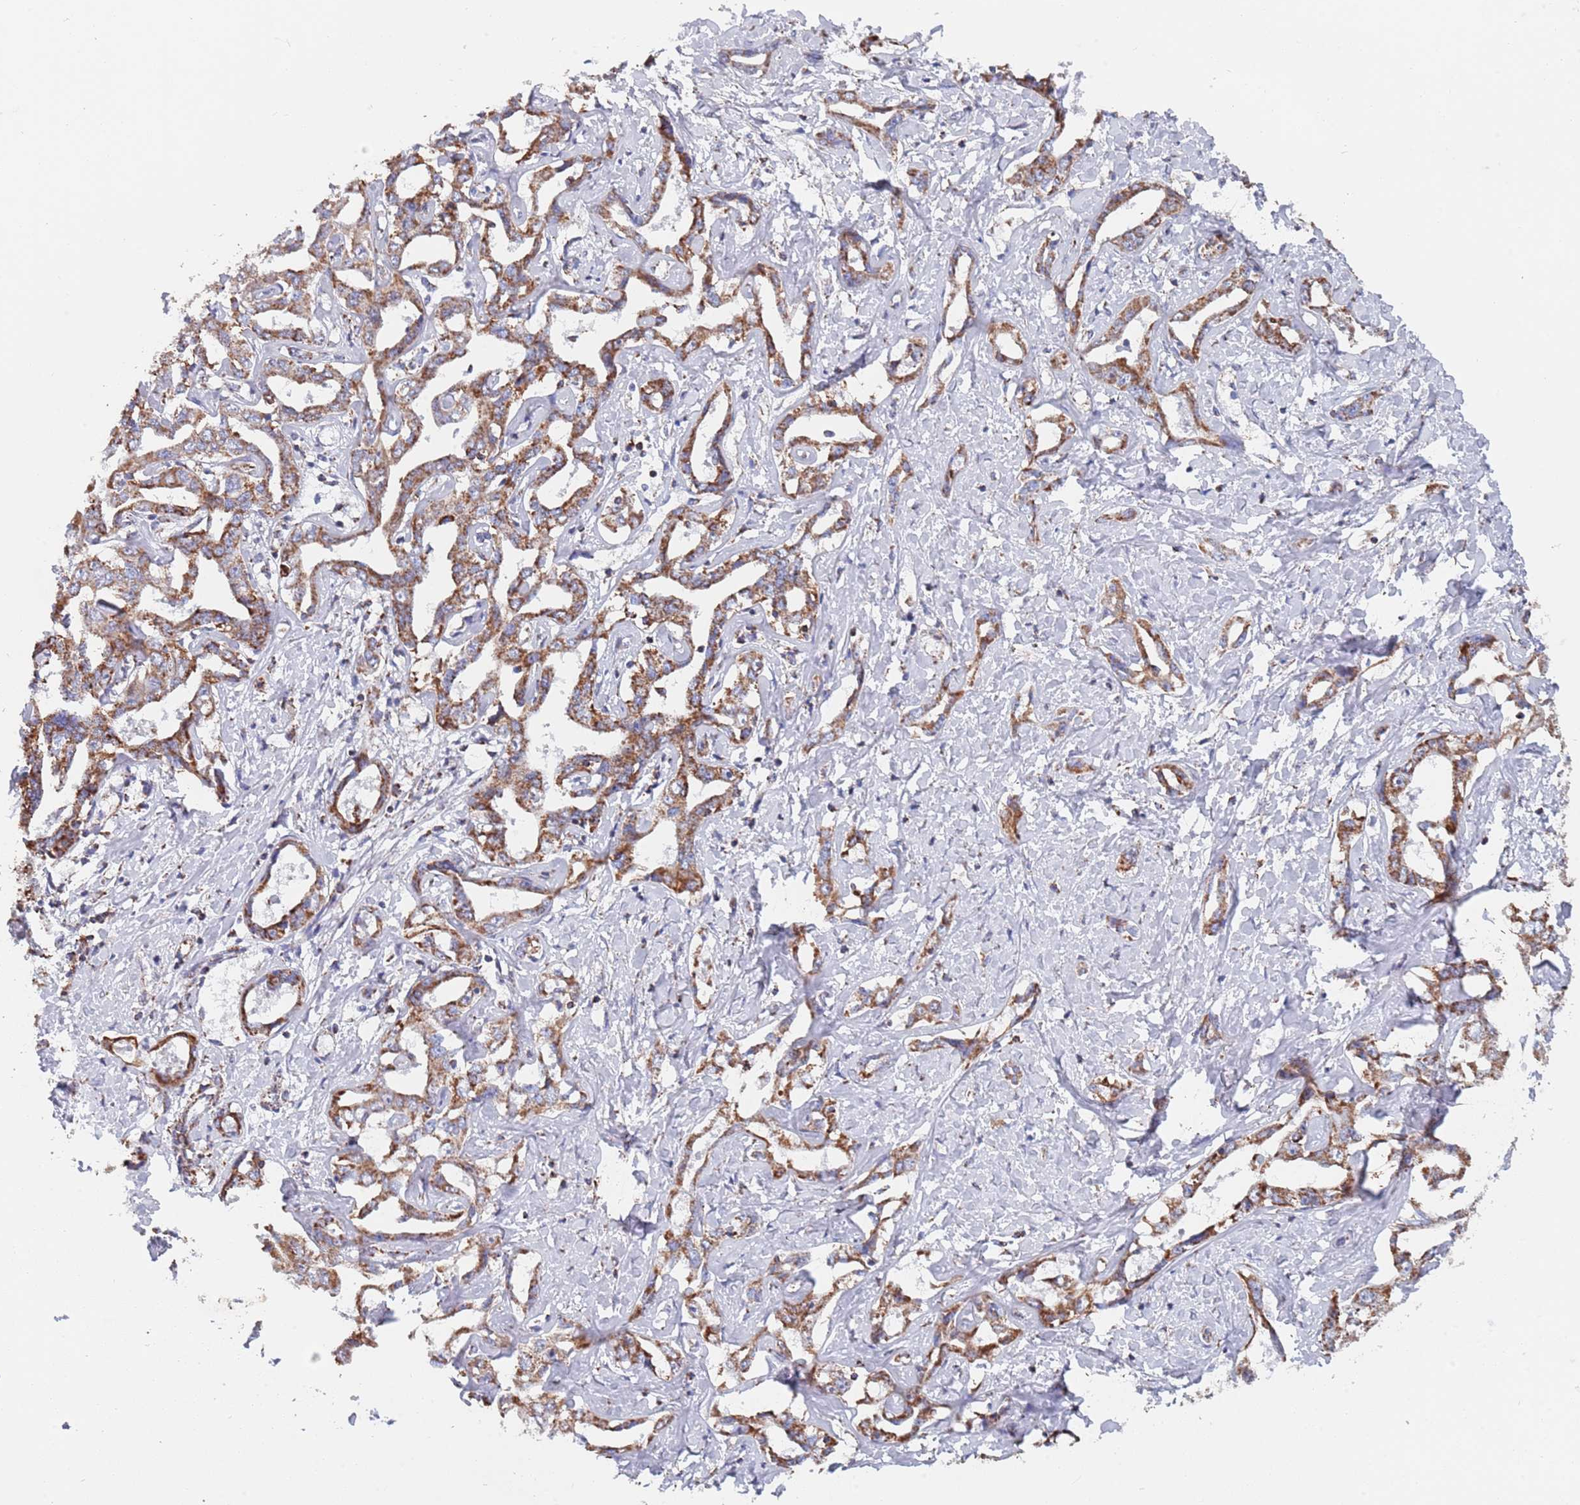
{"staining": {"intensity": "strong", "quantity": ">75%", "location": "cytoplasmic/membranous"}, "tissue": "liver cancer", "cell_type": "Tumor cells", "image_type": "cancer", "snomed": [{"axis": "morphology", "description": "Cholangiocarcinoma"}, {"axis": "topography", "description": "Liver"}], "caption": "Liver cholangiocarcinoma stained for a protein (brown) shows strong cytoplasmic/membranous positive positivity in approximately >75% of tumor cells.", "gene": "PGP", "patient": {"sex": "male", "age": 59}}